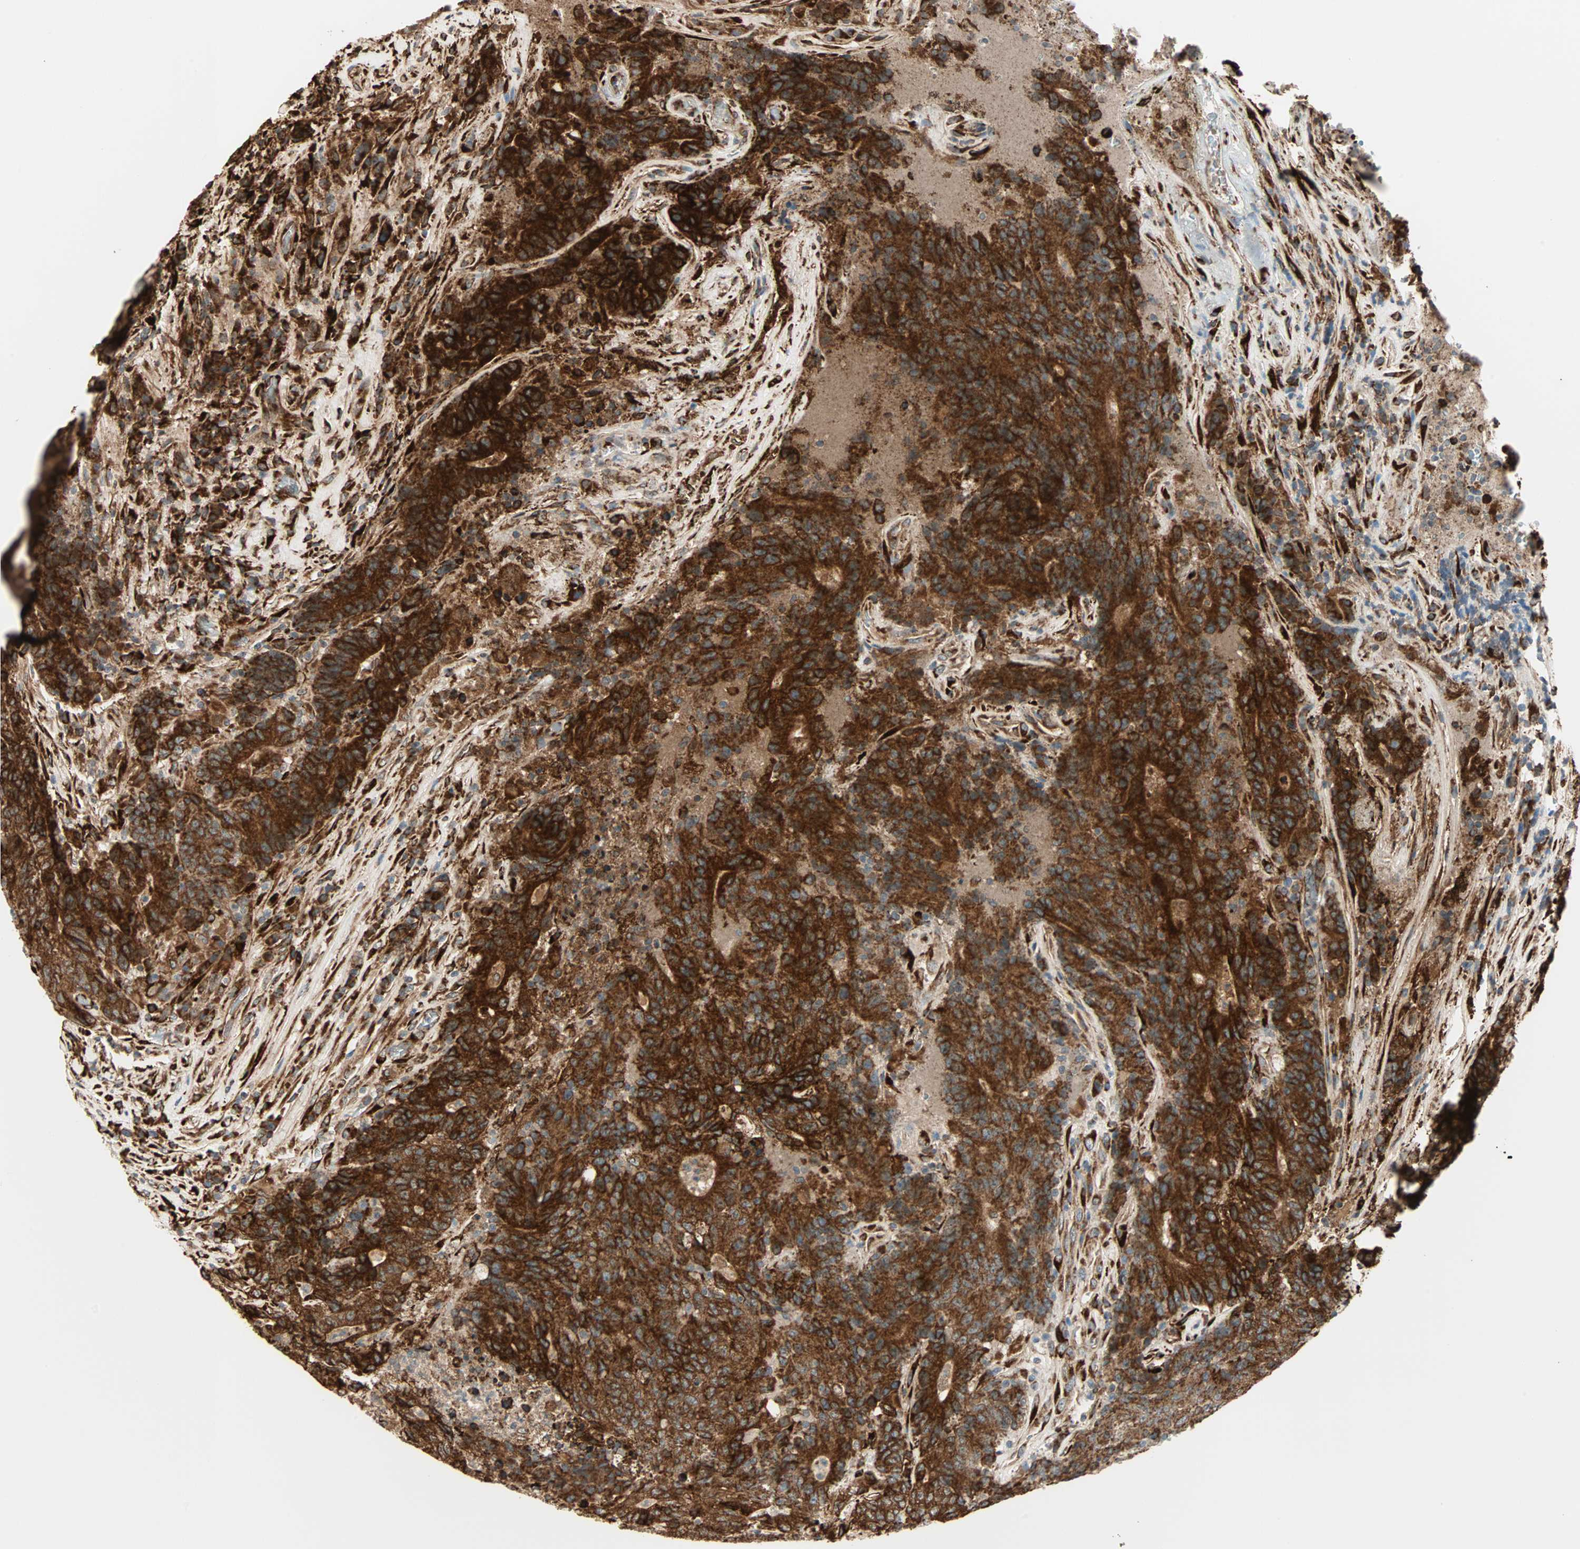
{"staining": {"intensity": "strong", "quantity": ">75%", "location": "cytoplasmic/membranous"}, "tissue": "colorectal cancer", "cell_type": "Tumor cells", "image_type": "cancer", "snomed": [{"axis": "morphology", "description": "Normal tissue, NOS"}, {"axis": "morphology", "description": "Adenocarcinoma, NOS"}, {"axis": "topography", "description": "Colon"}], "caption": "Protein staining of colorectal cancer (adenocarcinoma) tissue demonstrates strong cytoplasmic/membranous staining in approximately >75% of tumor cells.", "gene": "P4HA1", "patient": {"sex": "female", "age": 75}}